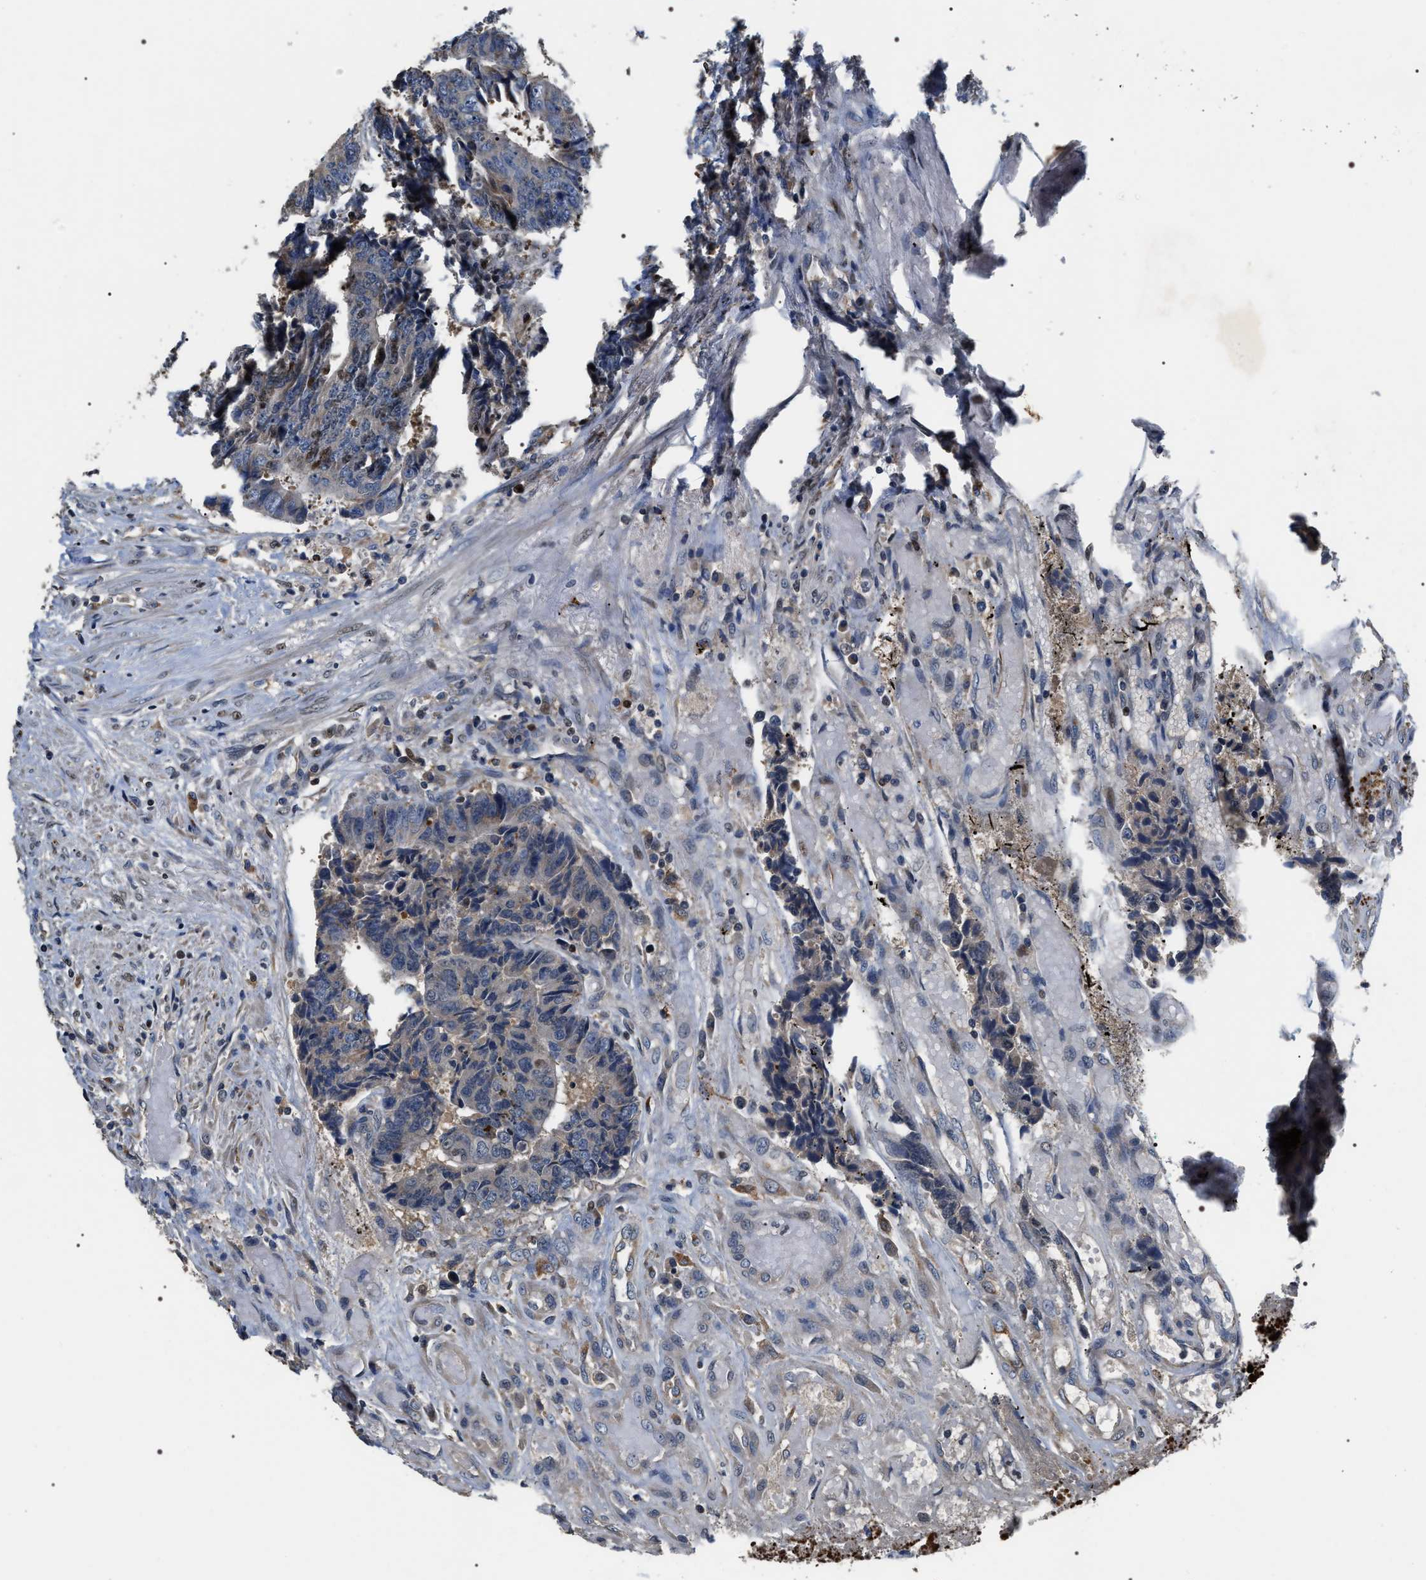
{"staining": {"intensity": "moderate", "quantity": "25%-75%", "location": "nuclear"}, "tissue": "colorectal cancer", "cell_type": "Tumor cells", "image_type": "cancer", "snomed": [{"axis": "morphology", "description": "Adenocarcinoma, NOS"}, {"axis": "topography", "description": "Rectum"}], "caption": "A brown stain shows moderate nuclear positivity of a protein in colorectal cancer tumor cells.", "gene": "C7orf25", "patient": {"sex": "male", "age": 84}}